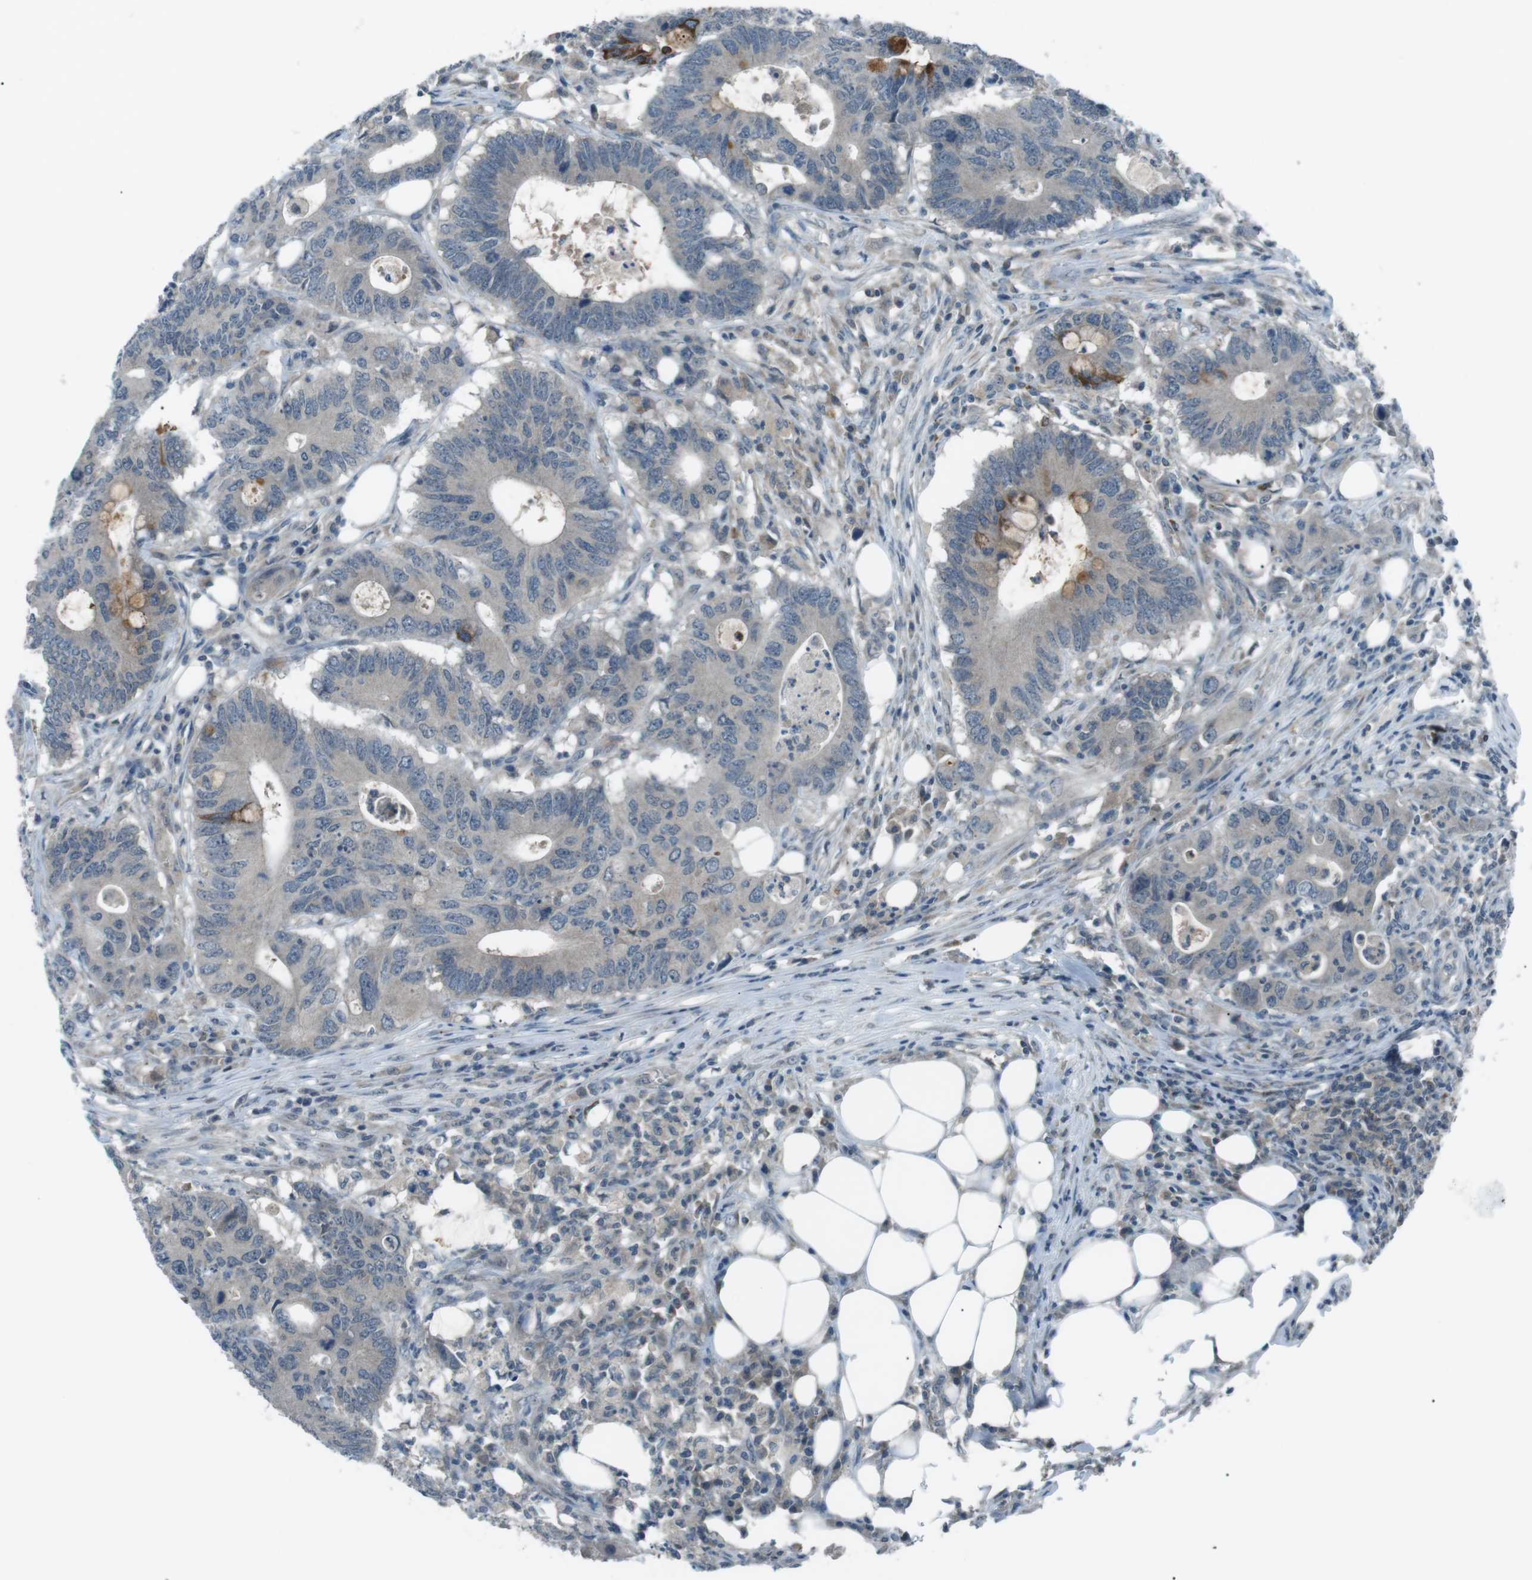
{"staining": {"intensity": "moderate", "quantity": "<25%", "location": "cytoplasmic/membranous"}, "tissue": "colorectal cancer", "cell_type": "Tumor cells", "image_type": "cancer", "snomed": [{"axis": "morphology", "description": "Adenocarcinoma, NOS"}, {"axis": "topography", "description": "Colon"}], "caption": "The histopathology image exhibits immunohistochemical staining of adenocarcinoma (colorectal). There is moderate cytoplasmic/membranous expression is appreciated in approximately <25% of tumor cells.", "gene": "FCRLA", "patient": {"sex": "male", "age": 71}}